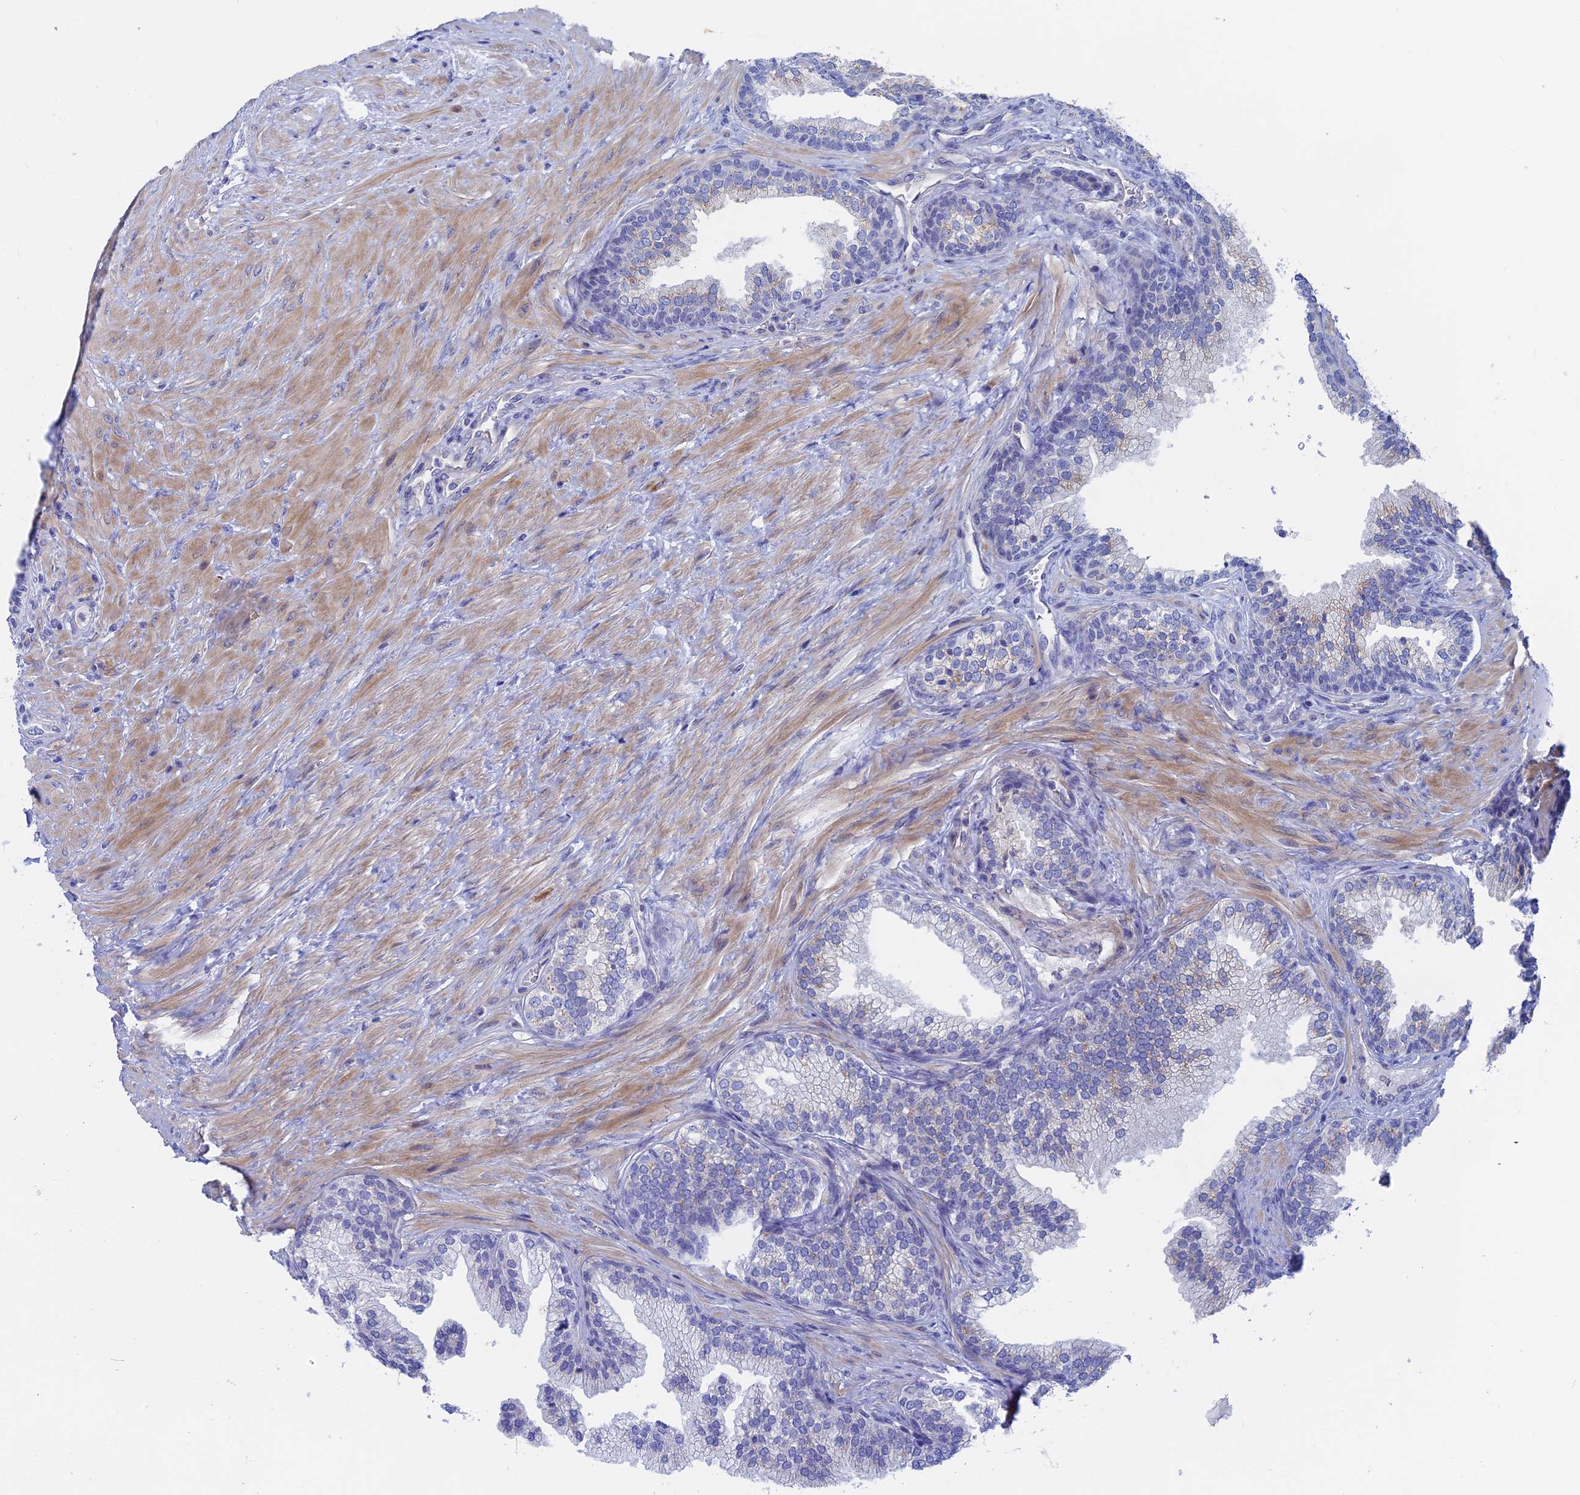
{"staining": {"intensity": "negative", "quantity": "none", "location": "none"}, "tissue": "prostate", "cell_type": "Glandular cells", "image_type": "normal", "snomed": [{"axis": "morphology", "description": "Normal tissue, NOS"}, {"axis": "topography", "description": "Prostate"}], "caption": "Unremarkable prostate was stained to show a protein in brown. There is no significant staining in glandular cells. Brightfield microscopy of immunohistochemistry stained with DAB (3,3'-diaminobenzidine) (brown) and hematoxylin (blue), captured at high magnification.", "gene": "GLB1L", "patient": {"sex": "male", "age": 76}}